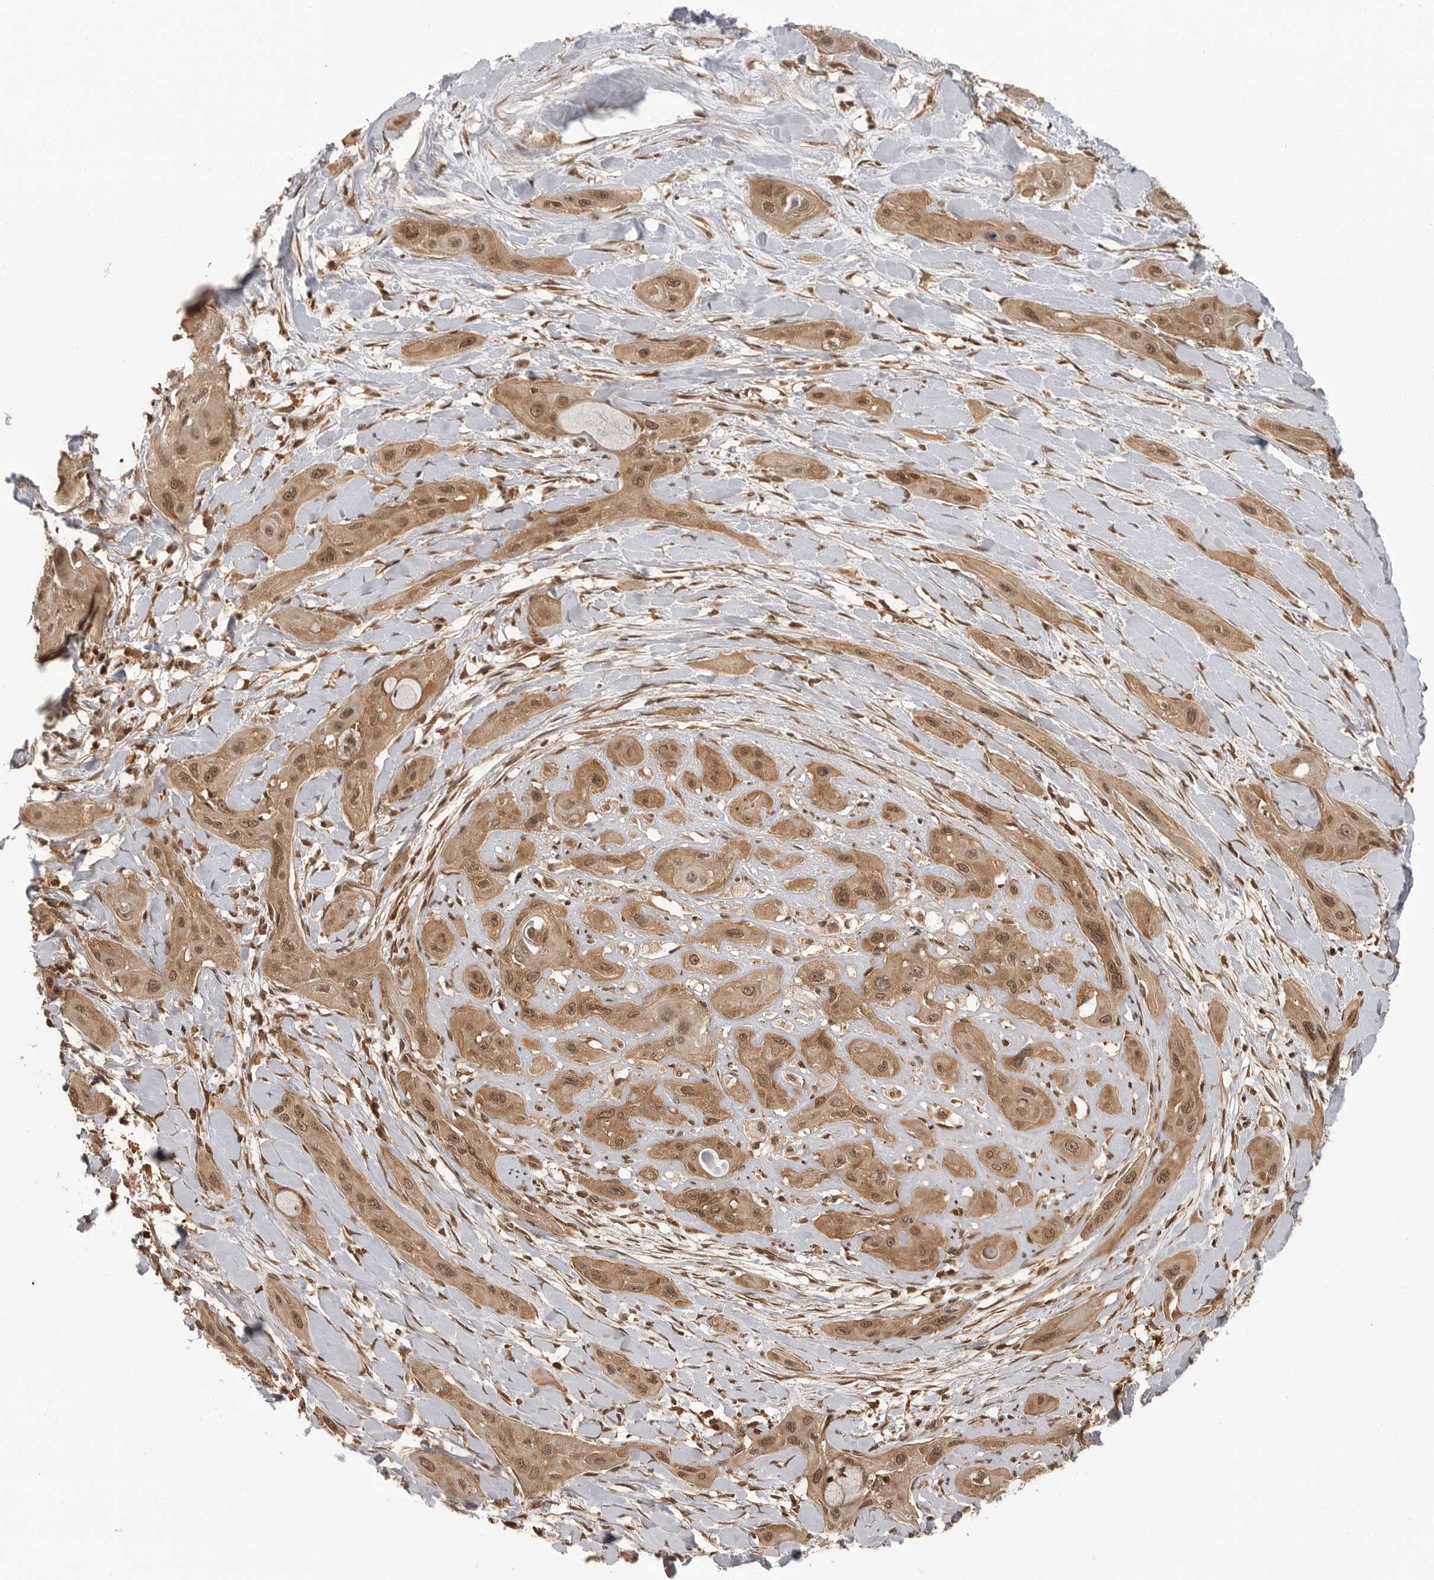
{"staining": {"intensity": "moderate", "quantity": ">75%", "location": "cytoplasmic/membranous,nuclear"}, "tissue": "lung cancer", "cell_type": "Tumor cells", "image_type": "cancer", "snomed": [{"axis": "morphology", "description": "Squamous cell carcinoma, NOS"}, {"axis": "topography", "description": "Lung"}], "caption": "Immunohistochemistry (IHC) image of neoplastic tissue: lung cancer stained using IHC demonstrates medium levels of moderate protein expression localized specifically in the cytoplasmic/membranous and nuclear of tumor cells, appearing as a cytoplasmic/membranous and nuclear brown color.", "gene": "SZRD1", "patient": {"sex": "female", "age": 47}}